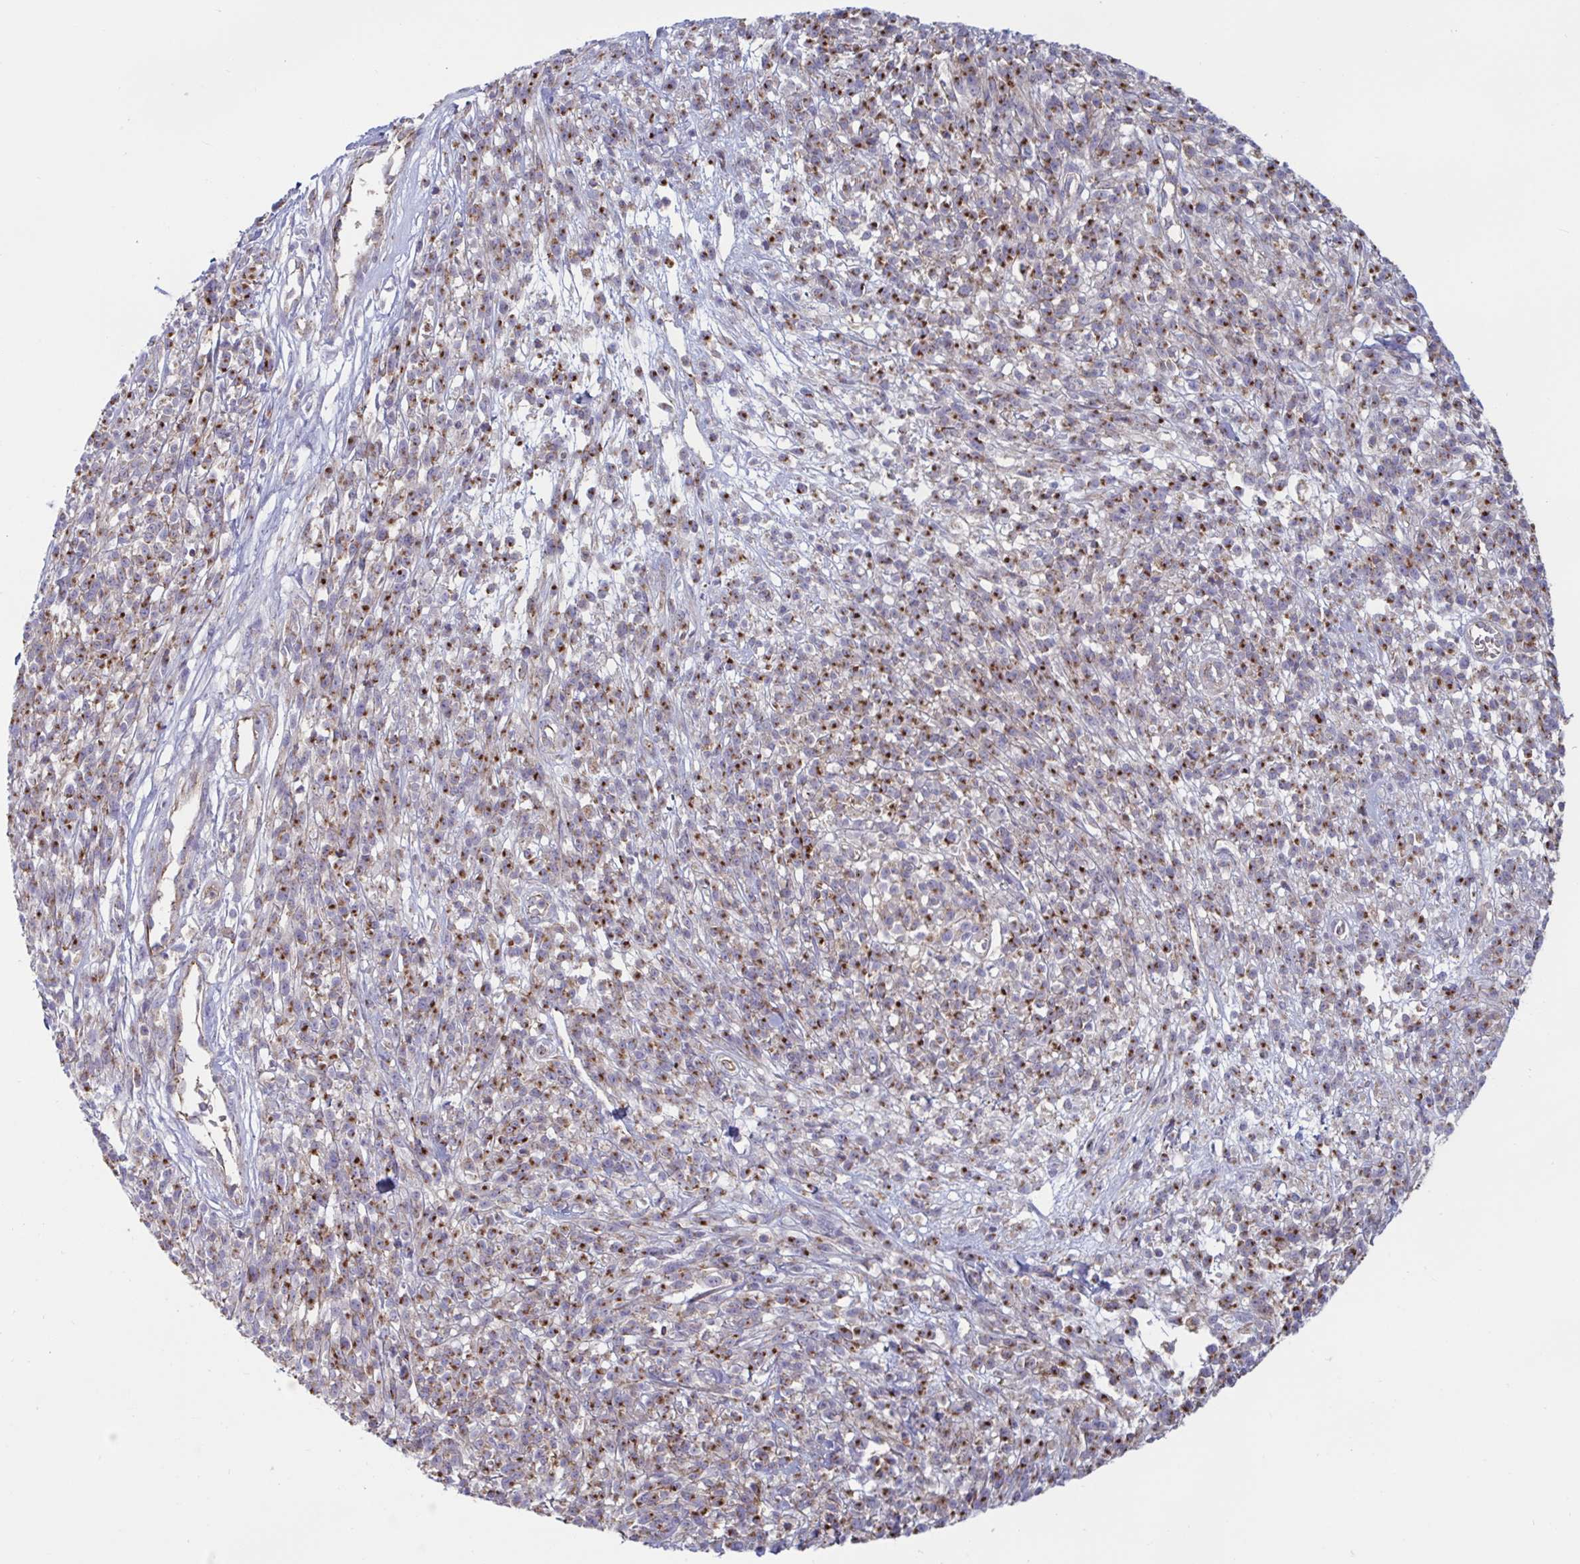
{"staining": {"intensity": "strong", "quantity": "25%-75%", "location": "cytoplasmic/membranous"}, "tissue": "melanoma", "cell_type": "Tumor cells", "image_type": "cancer", "snomed": [{"axis": "morphology", "description": "Malignant melanoma, NOS"}, {"axis": "topography", "description": "Skin"}, {"axis": "topography", "description": "Skin of trunk"}], "caption": "Strong cytoplasmic/membranous positivity for a protein is seen in approximately 25%-75% of tumor cells of malignant melanoma using immunohistochemistry.", "gene": "SLC9A6", "patient": {"sex": "male", "age": 74}}